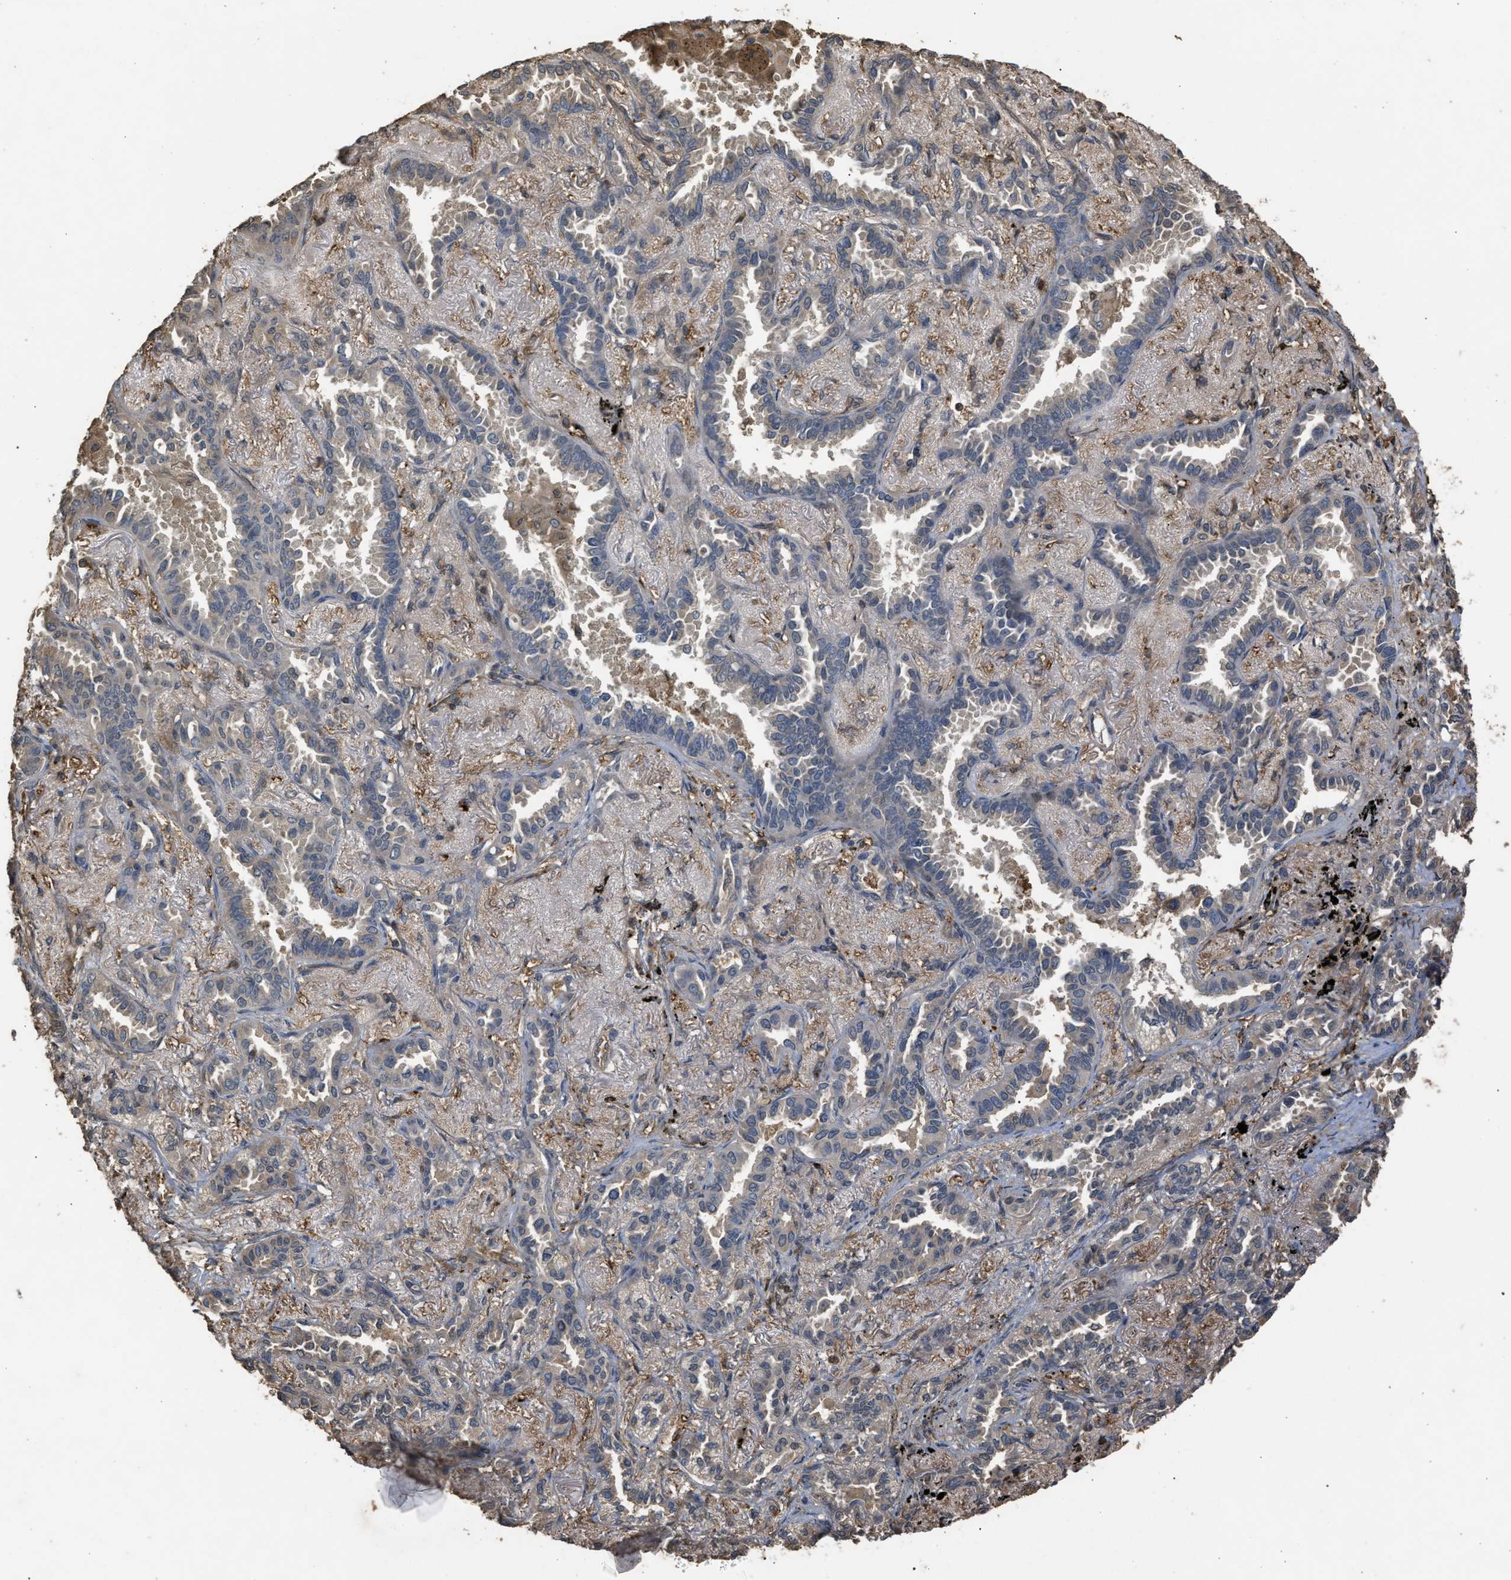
{"staining": {"intensity": "negative", "quantity": "none", "location": "none"}, "tissue": "lung cancer", "cell_type": "Tumor cells", "image_type": "cancer", "snomed": [{"axis": "morphology", "description": "Adenocarcinoma, NOS"}, {"axis": "topography", "description": "Lung"}], "caption": "The histopathology image reveals no staining of tumor cells in lung cancer.", "gene": "ARHGDIA", "patient": {"sex": "male", "age": 59}}